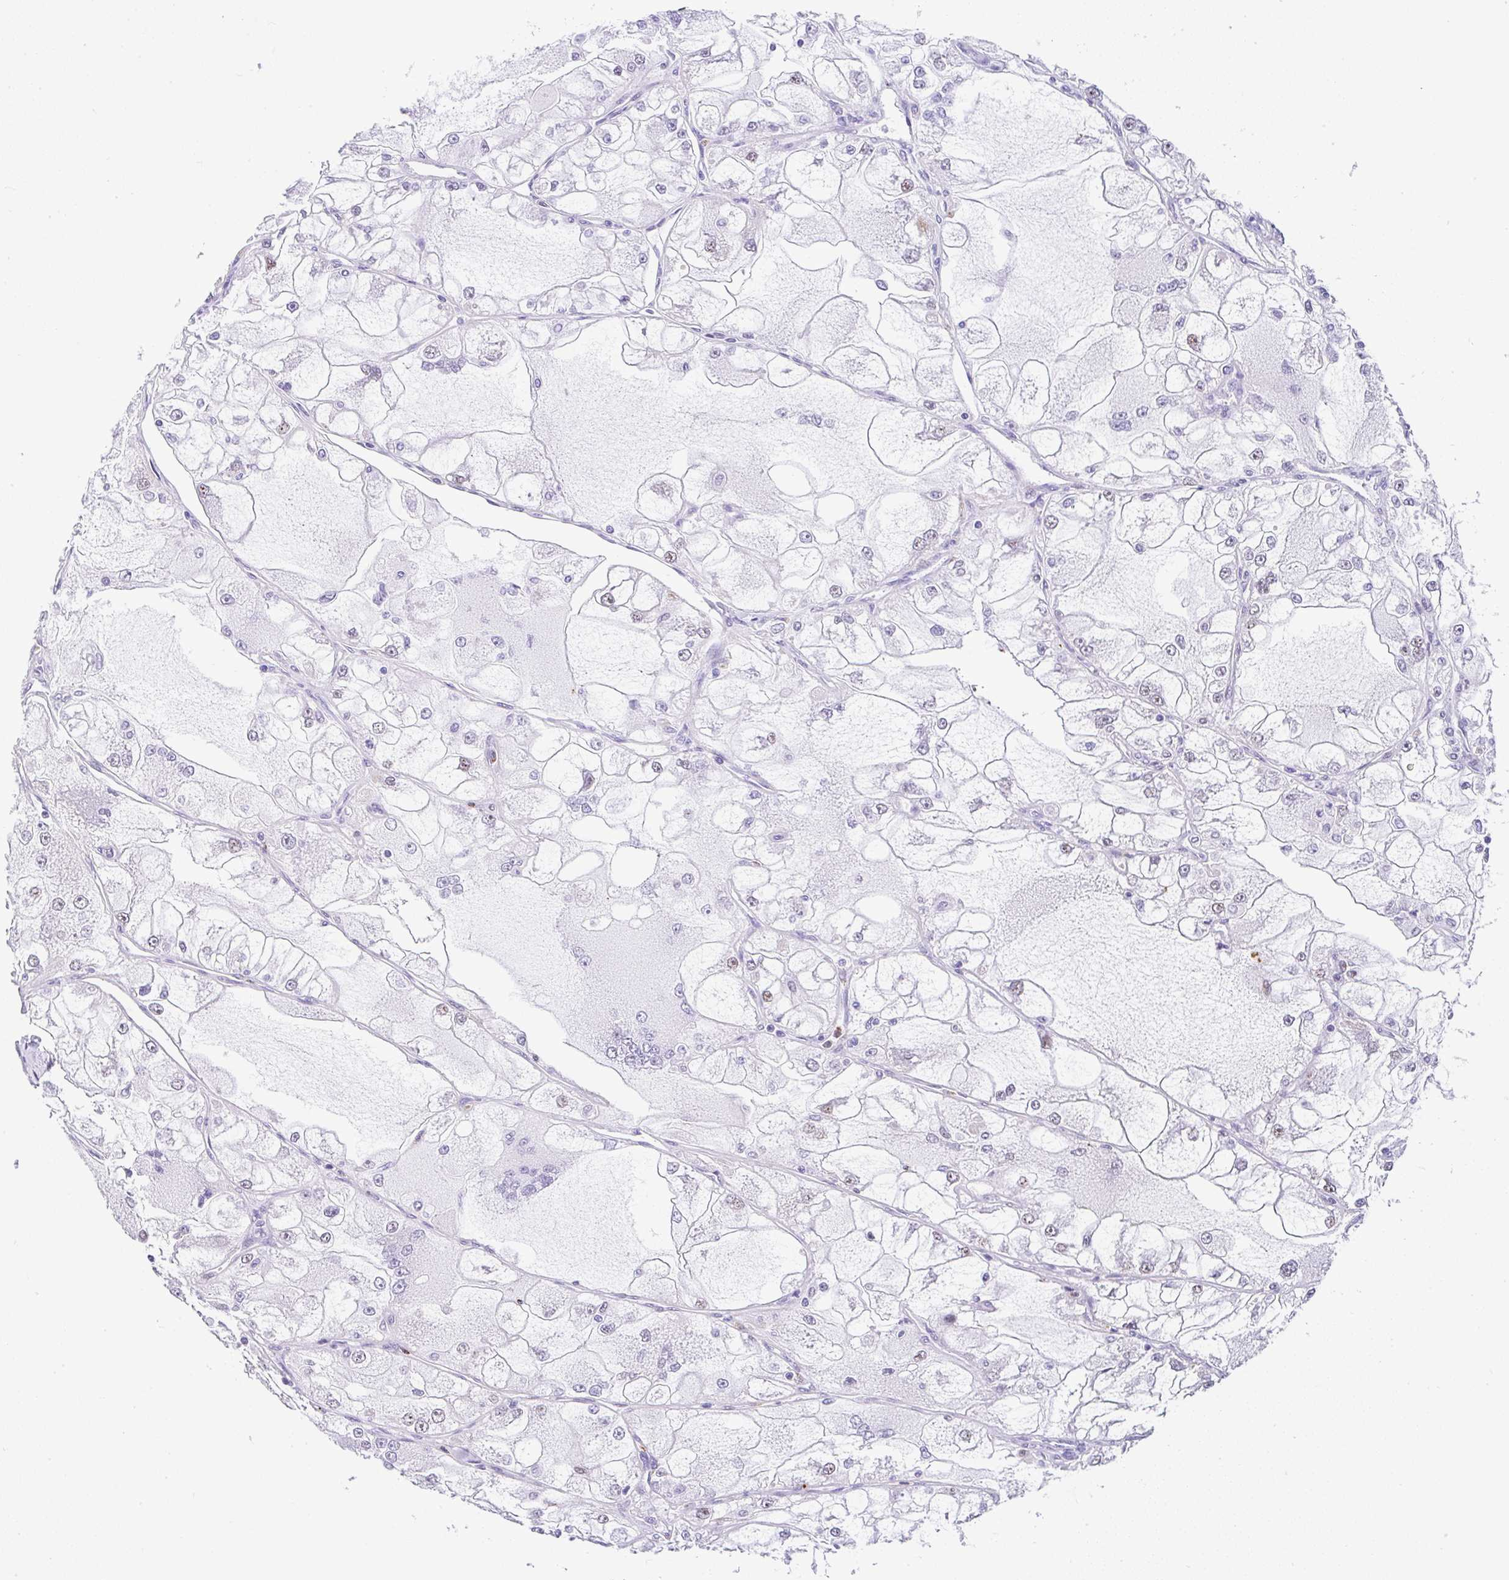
{"staining": {"intensity": "weak", "quantity": "<25%", "location": "nuclear"}, "tissue": "renal cancer", "cell_type": "Tumor cells", "image_type": "cancer", "snomed": [{"axis": "morphology", "description": "Adenocarcinoma, NOS"}, {"axis": "topography", "description": "Kidney"}], "caption": "An image of renal adenocarcinoma stained for a protein displays no brown staining in tumor cells. (DAB (3,3'-diaminobenzidine) IHC, high magnification).", "gene": "NR1D2", "patient": {"sex": "female", "age": 72}}